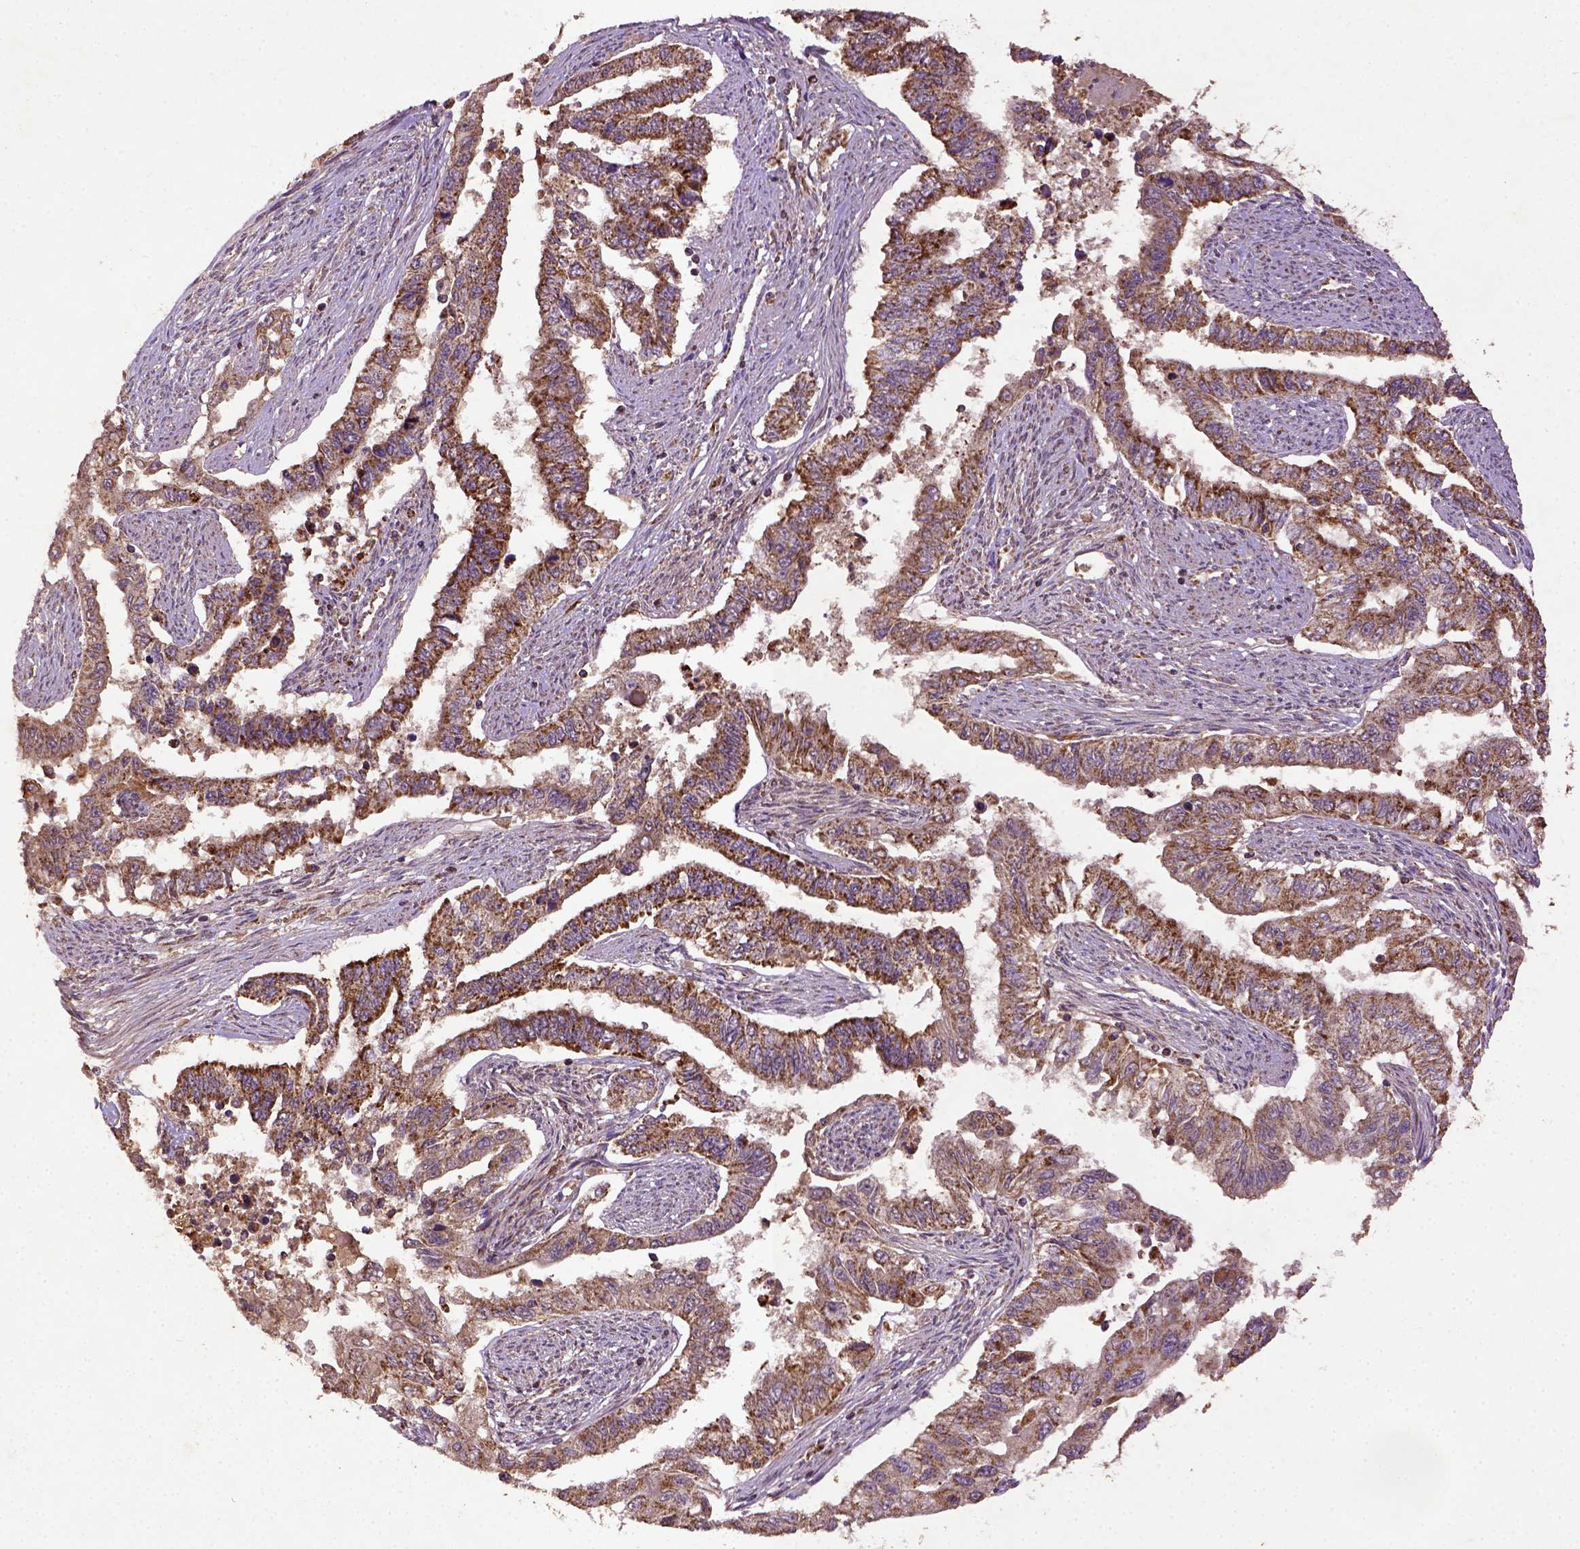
{"staining": {"intensity": "strong", "quantity": ">75%", "location": "cytoplasmic/membranous"}, "tissue": "endometrial cancer", "cell_type": "Tumor cells", "image_type": "cancer", "snomed": [{"axis": "morphology", "description": "Adenocarcinoma, NOS"}, {"axis": "topography", "description": "Uterus"}], "caption": "This image exhibits immunohistochemistry (IHC) staining of endometrial cancer, with high strong cytoplasmic/membranous expression in approximately >75% of tumor cells.", "gene": "MT-CO1", "patient": {"sex": "female", "age": 59}}